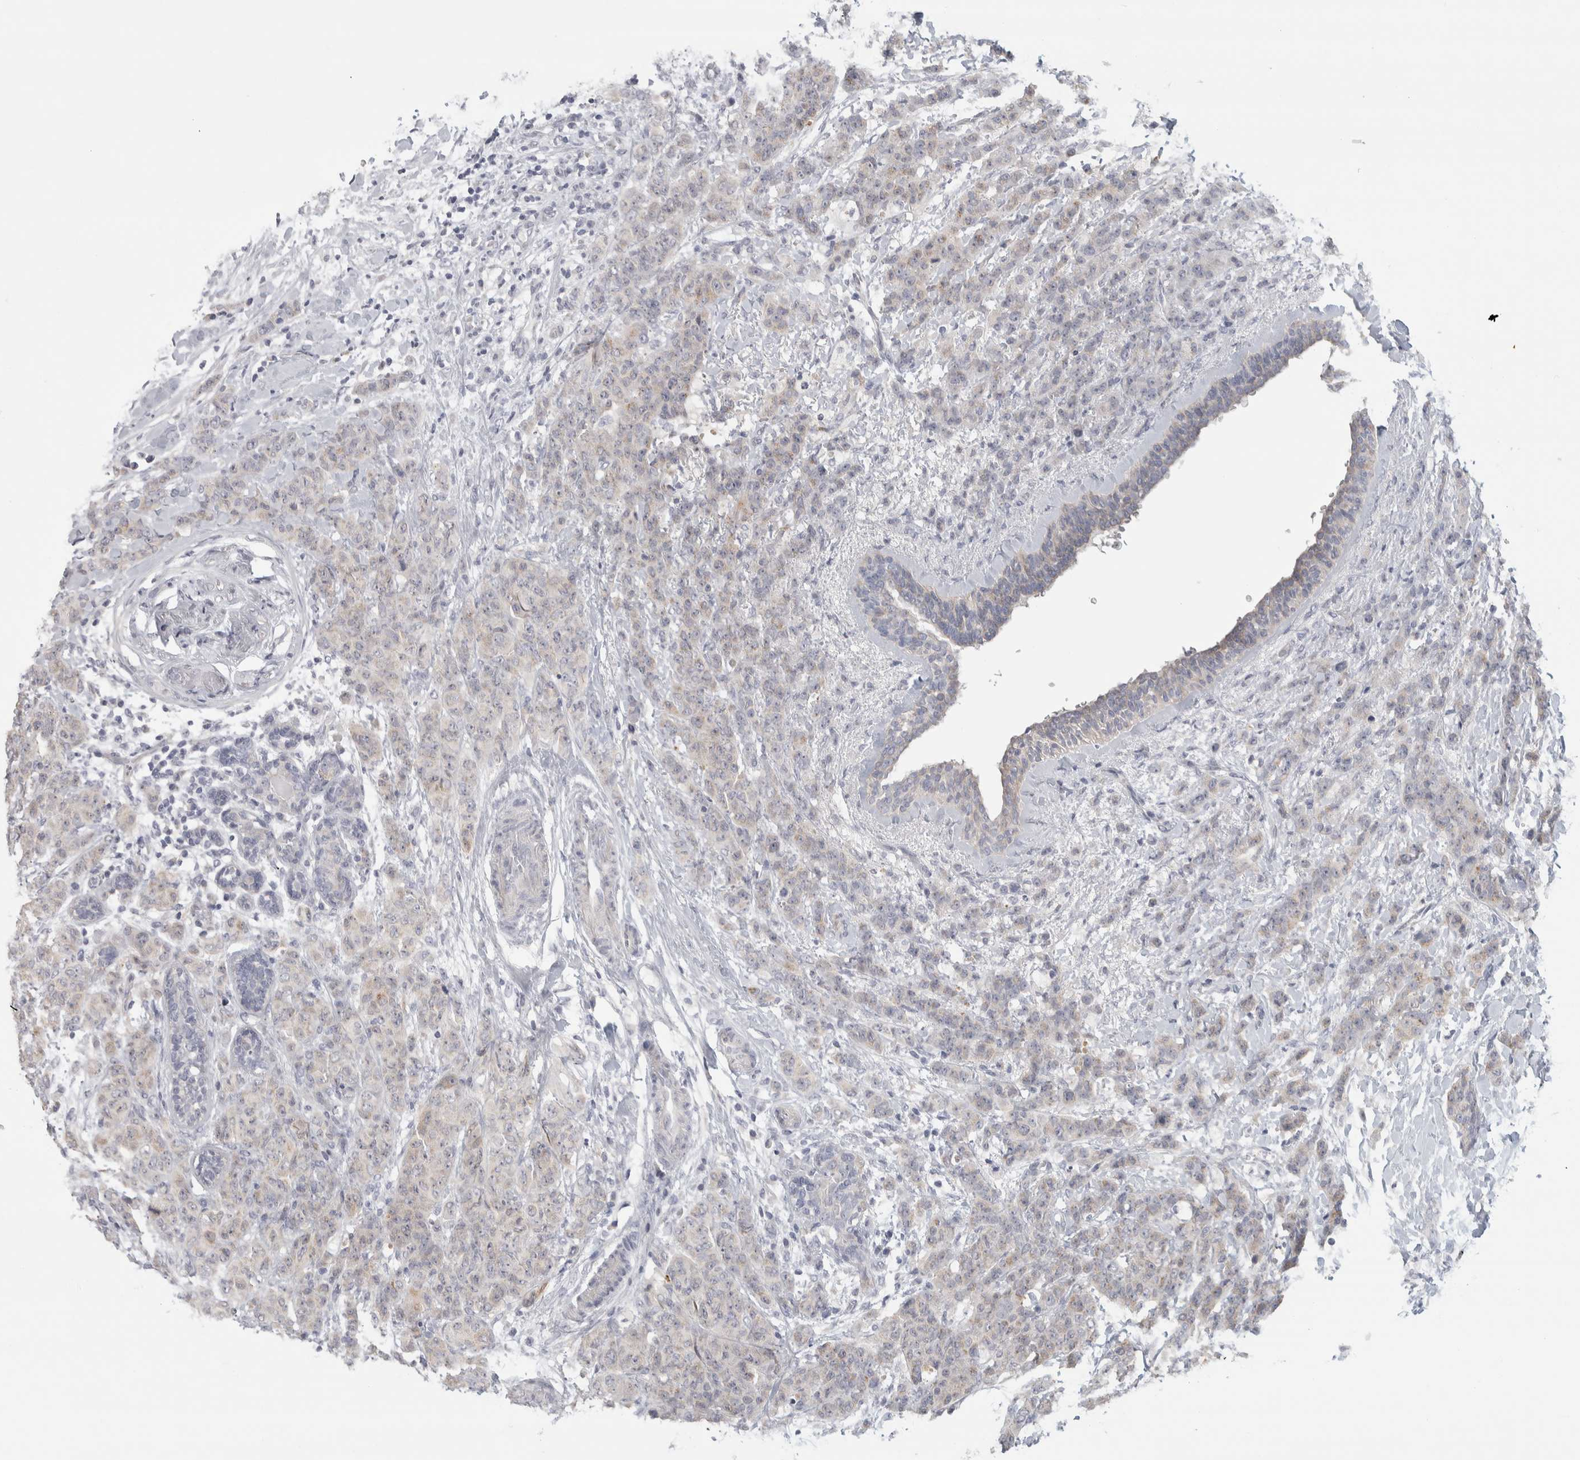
{"staining": {"intensity": "weak", "quantity": "<25%", "location": "cytoplasmic/membranous"}, "tissue": "breast cancer", "cell_type": "Tumor cells", "image_type": "cancer", "snomed": [{"axis": "morphology", "description": "Normal tissue, NOS"}, {"axis": "morphology", "description": "Duct carcinoma"}, {"axis": "topography", "description": "Breast"}], "caption": "There is no significant positivity in tumor cells of breast infiltrating ductal carcinoma.", "gene": "DCXR", "patient": {"sex": "female", "age": 40}}